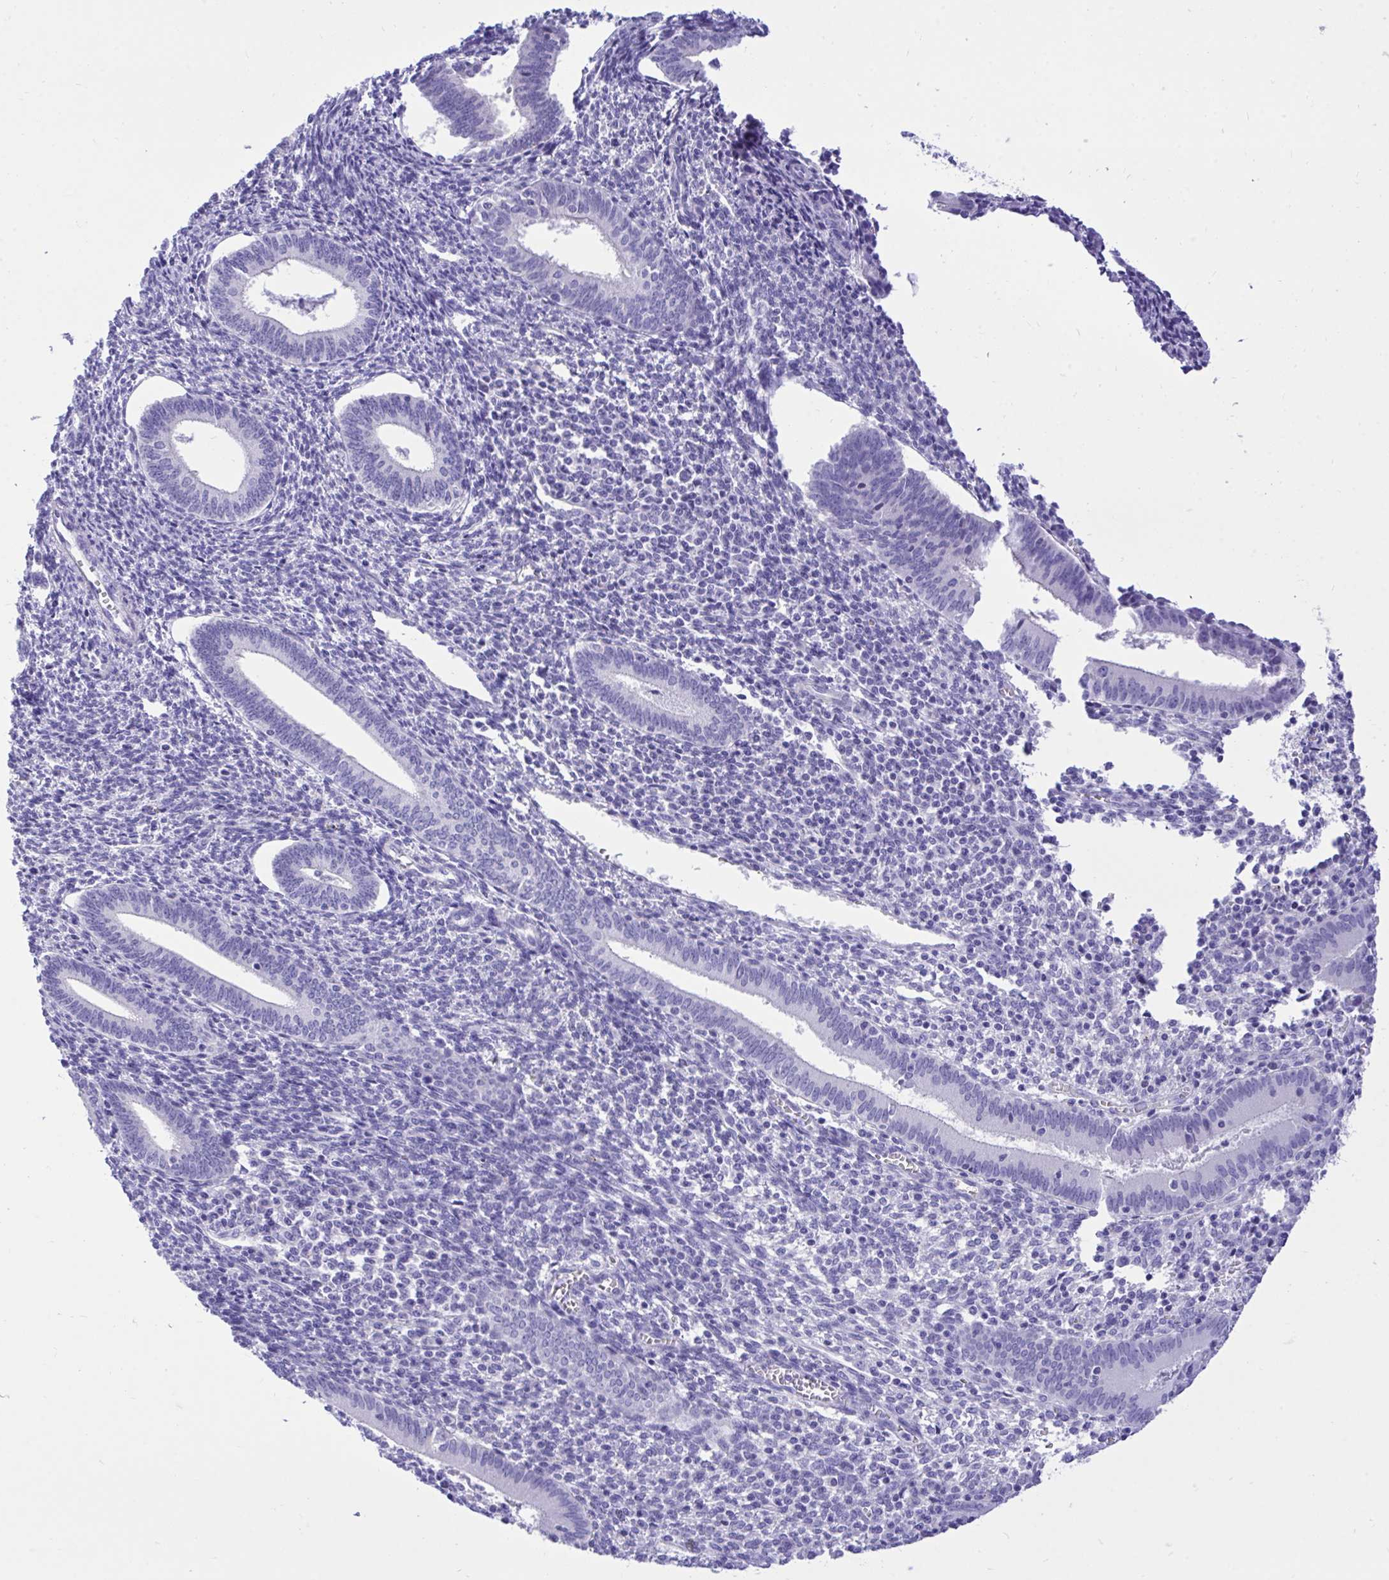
{"staining": {"intensity": "negative", "quantity": "none", "location": "none"}, "tissue": "endometrium", "cell_type": "Cells in endometrial stroma", "image_type": "normal", "snomed": [{"axis": "morphology", "description": "Normal tissue, NOS"}, {"axis": "topography", "description": "Endometrium"}], "caption": "Histopathology image shows no significant protein staining in cells in endometrial stroma of normal endometrium. (DAB immunohistochemistry with hematoxylin counter stain).", "gene": "MON1A", "patient": {"sex": "female", "age": 41}}